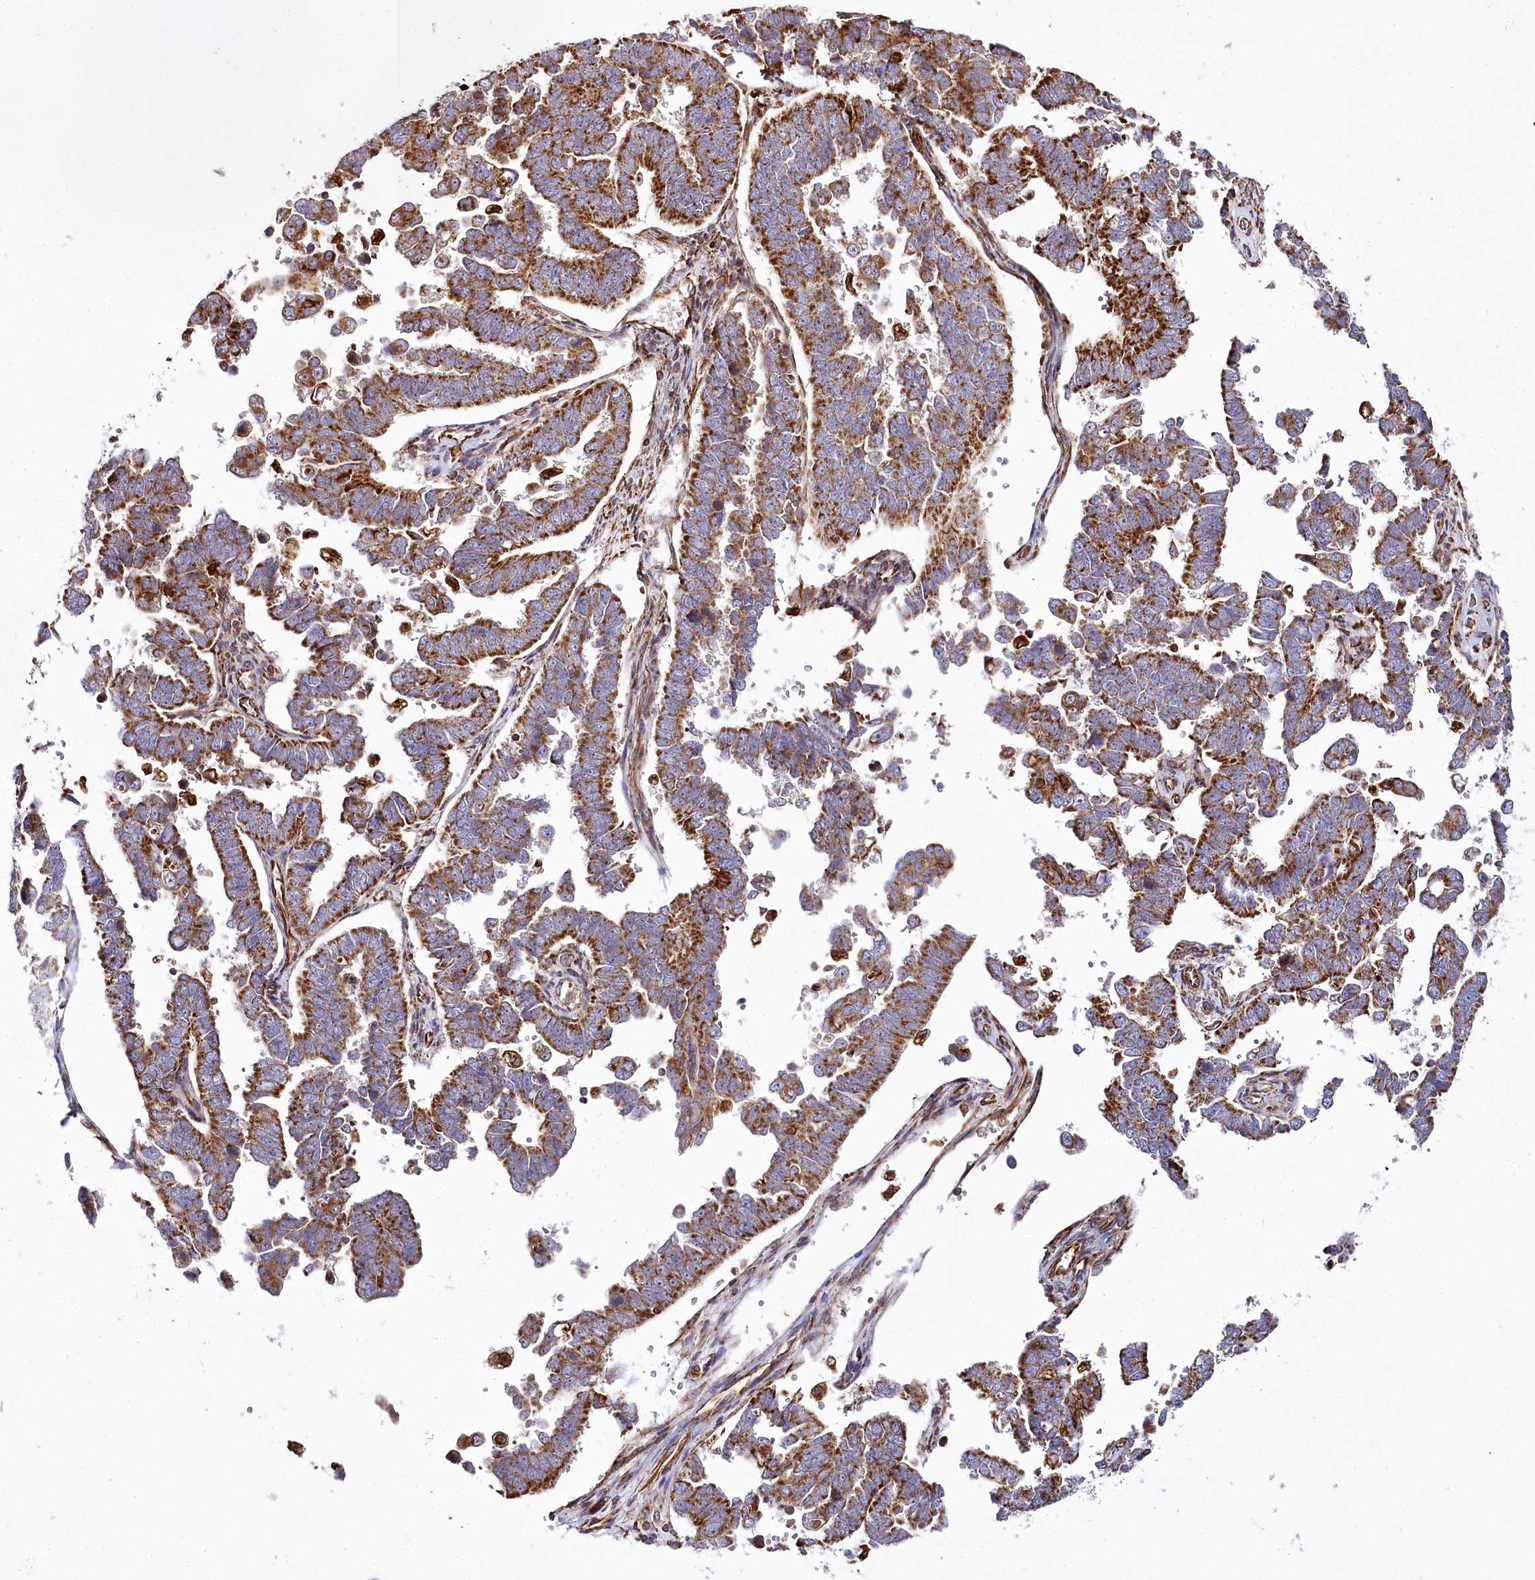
{"staining": {"intensity": "strong", "quantity": ">75%", "location": "cytoplasmic/membranous"}, "tissue": "endometrial cancer", "cell_type": "Tumor cells", "image_type": "cancer", "snomed": [{"axis": "morphology", "description": "Adenocarcinoma, NOS"}, {"axis": "topography", "description": "Endometrium"}], "caption": "Immunohistochemical staining of adenocarcinoma (endometrial) reveals high levels of strong cytoplasmic/membranous staining in about >75% of tumor cells.", "gene": "THUMPD3", "patient": {"sex": "female", "age": 75}}